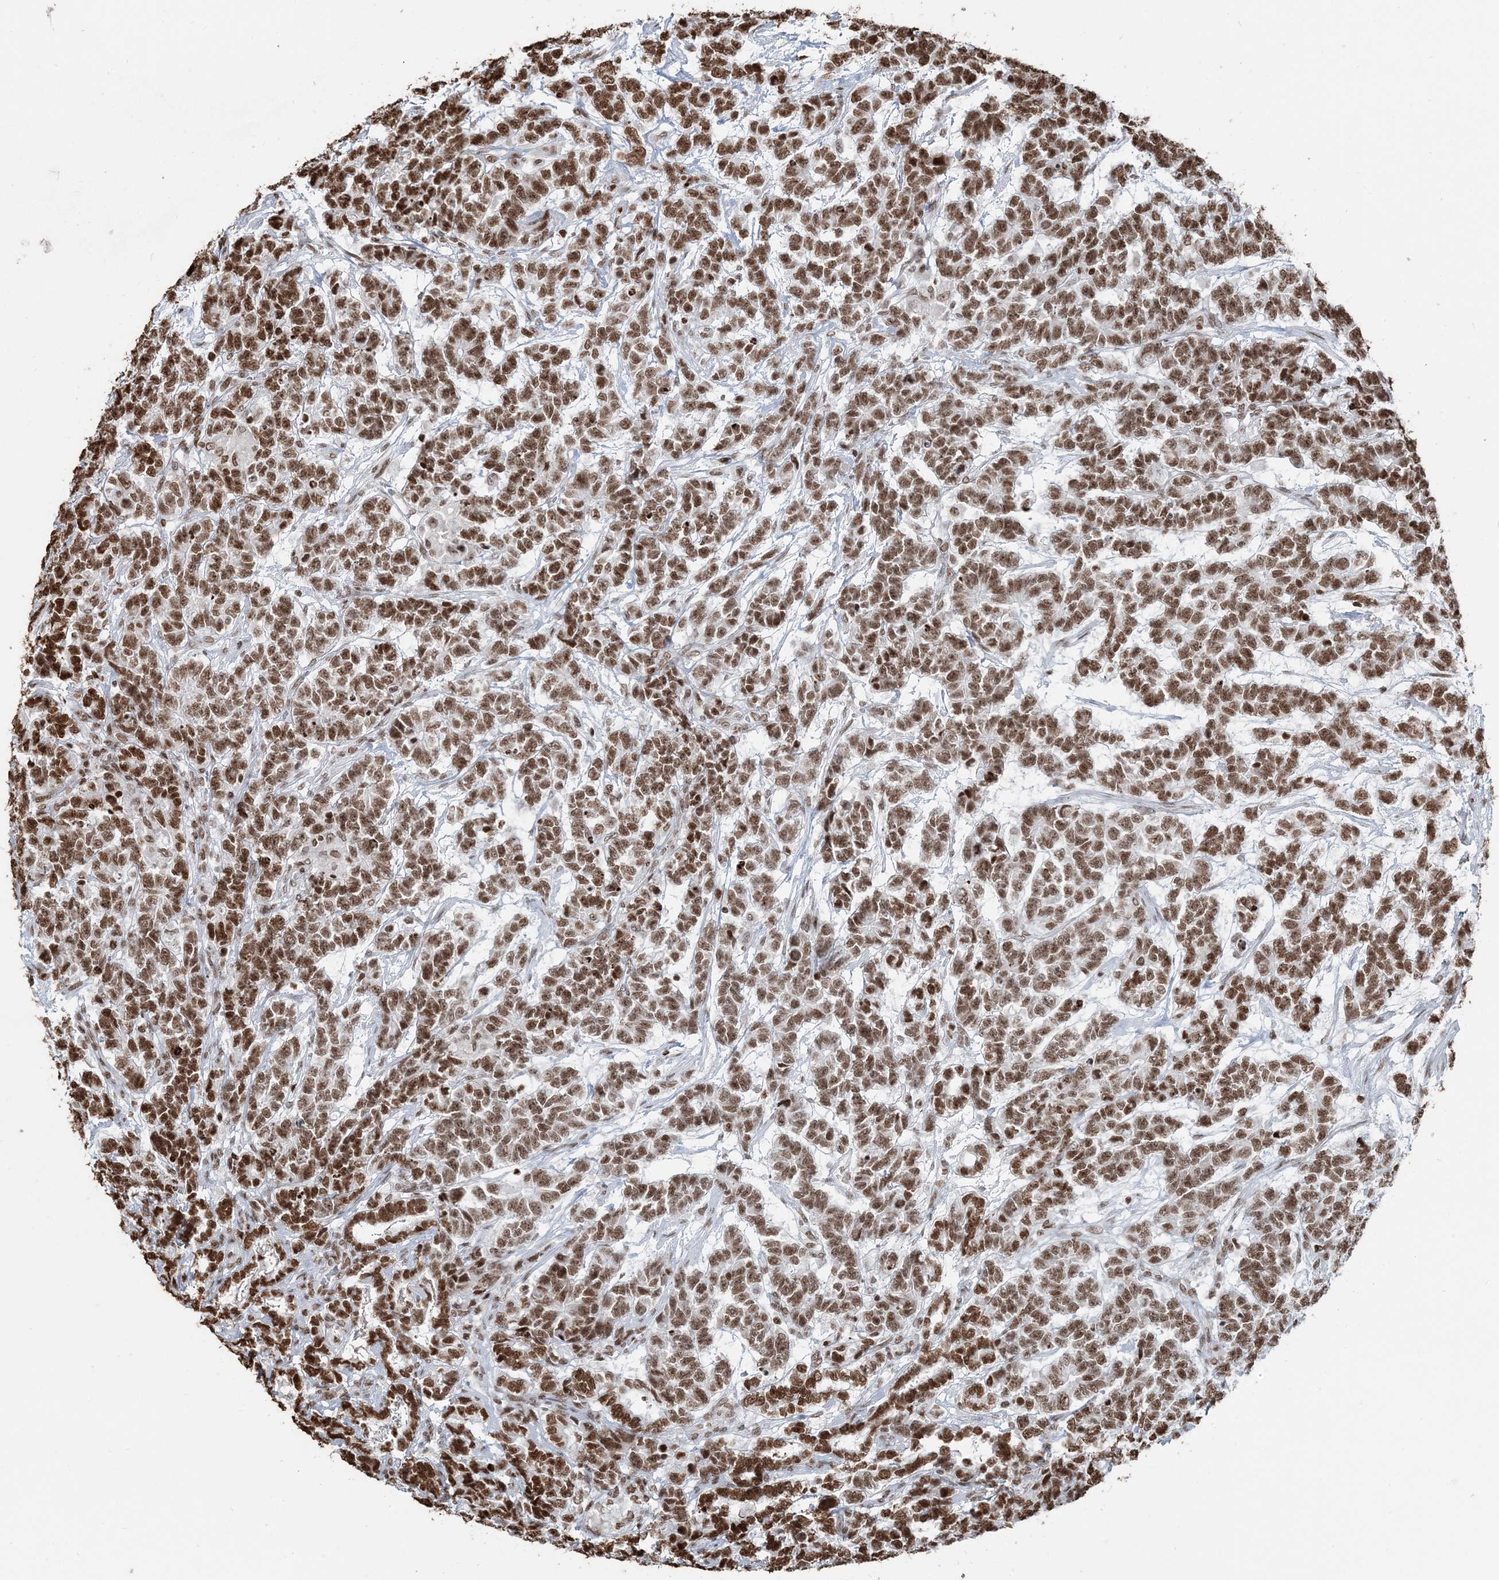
{"staining": {"intensity": "moderate", "quantity": ">75%", "location": "nuclear"}, "tissue": "testis cancer", "cell_type": "Tumor cells", "image_type": "cancer", "snomed": [{"axis": "morphology", "description": "Carcinoma, Embryonal, NOS"}, {"axis": "topography", "description": "Testis"}], "caption": "This is a micrograph of immunohistochemistry (IHC) staining of testis embryonal carcinoma, which shows moderate staining in the nuclear of tumor cells.", "gene": "H3-3B", "patient": {"sex": "male", "age": 26}}